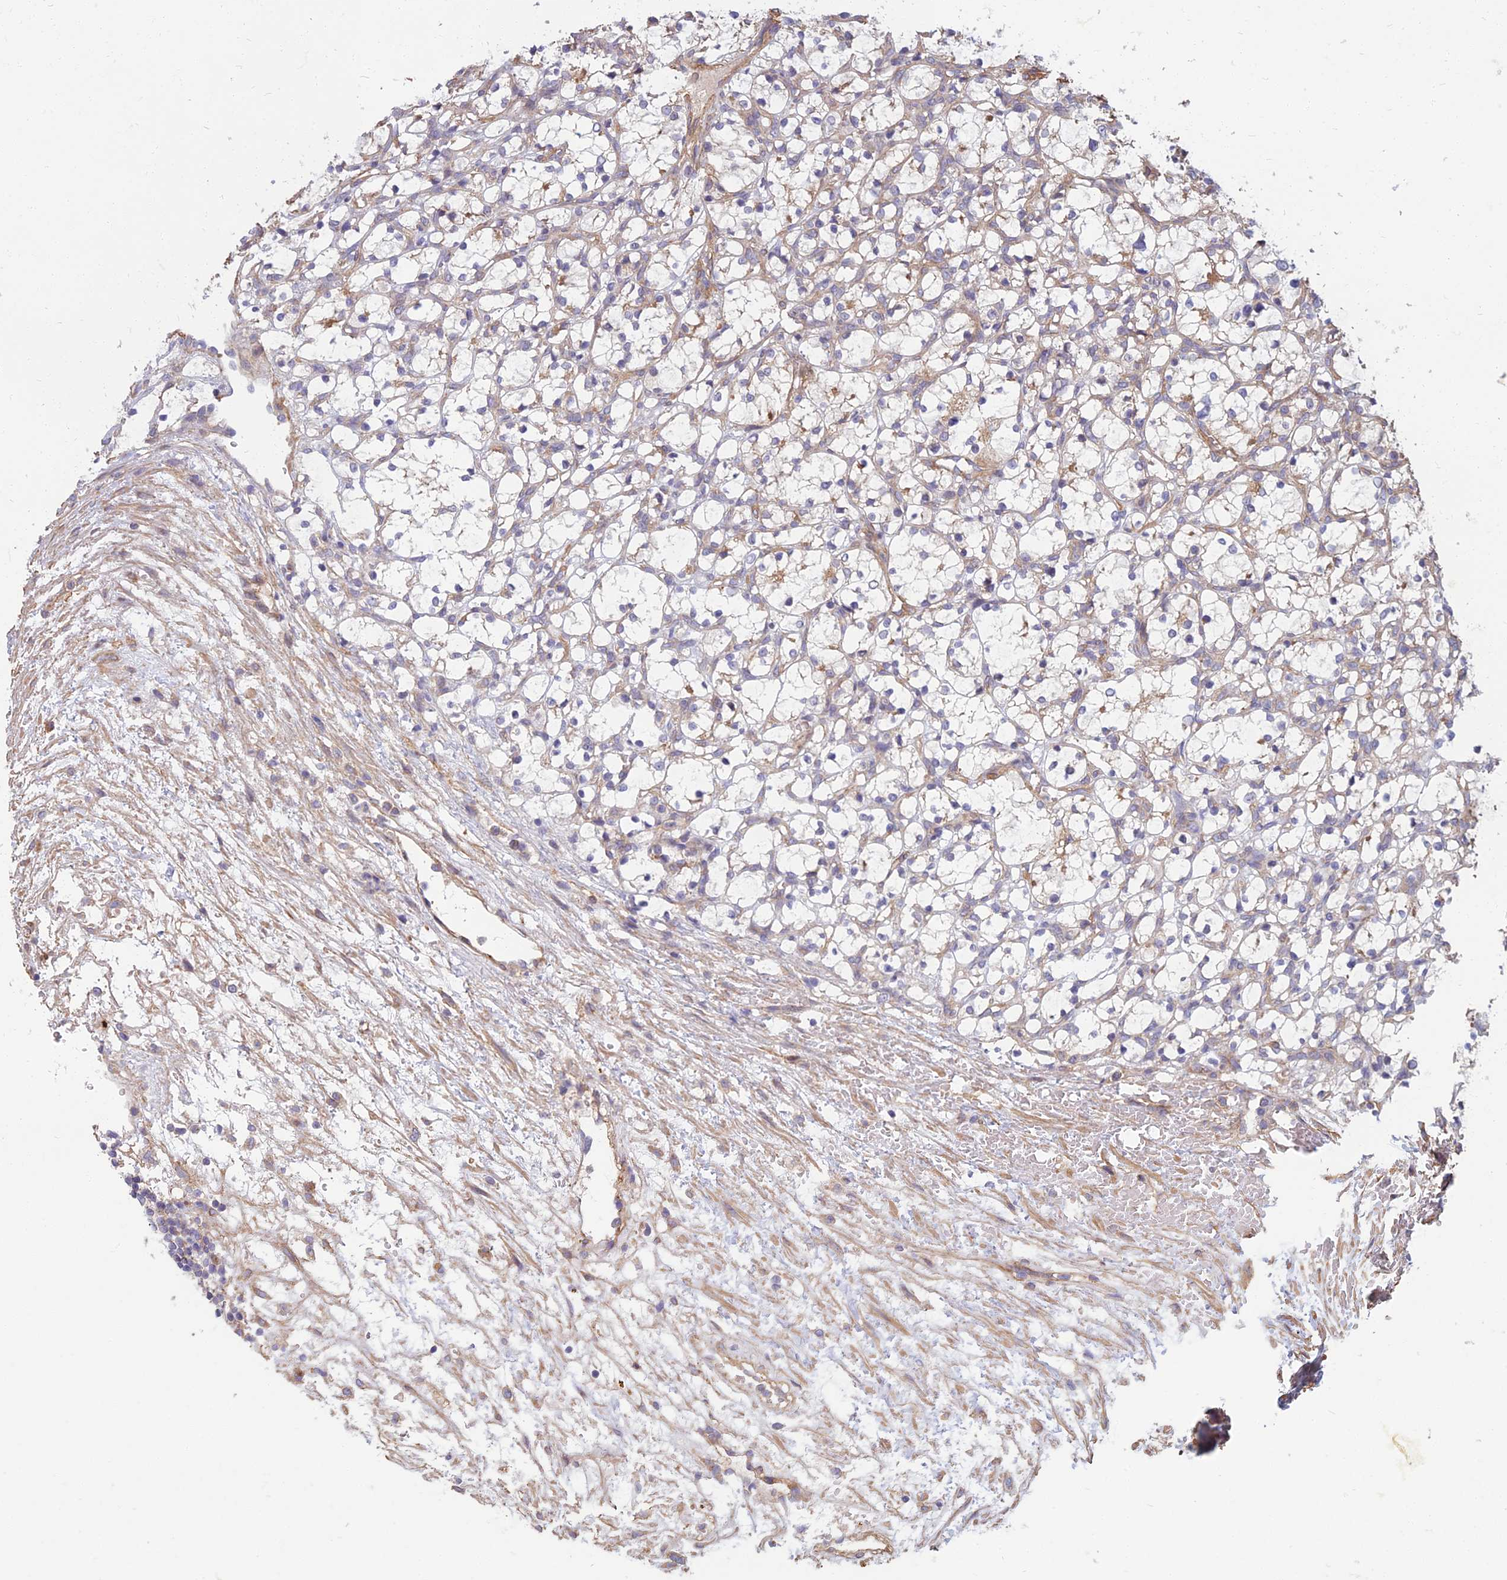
{"staining": {"intensity": "negative", "quantity": "none", "location": "none"}, "tissue": "renal cancer", "cell_type": "Tumor cells", "image_type": "cancer", "snomed": [{"axis": "morphology", "description": "Adenocarcinoma, NOS"}, {"axis": "topography", "description": "Kidney"}], "caption": "Tumor cells show no significant staining in renal cancer.", "gene": "WDR24", "patient": {"sex": "female", "age": 69}}